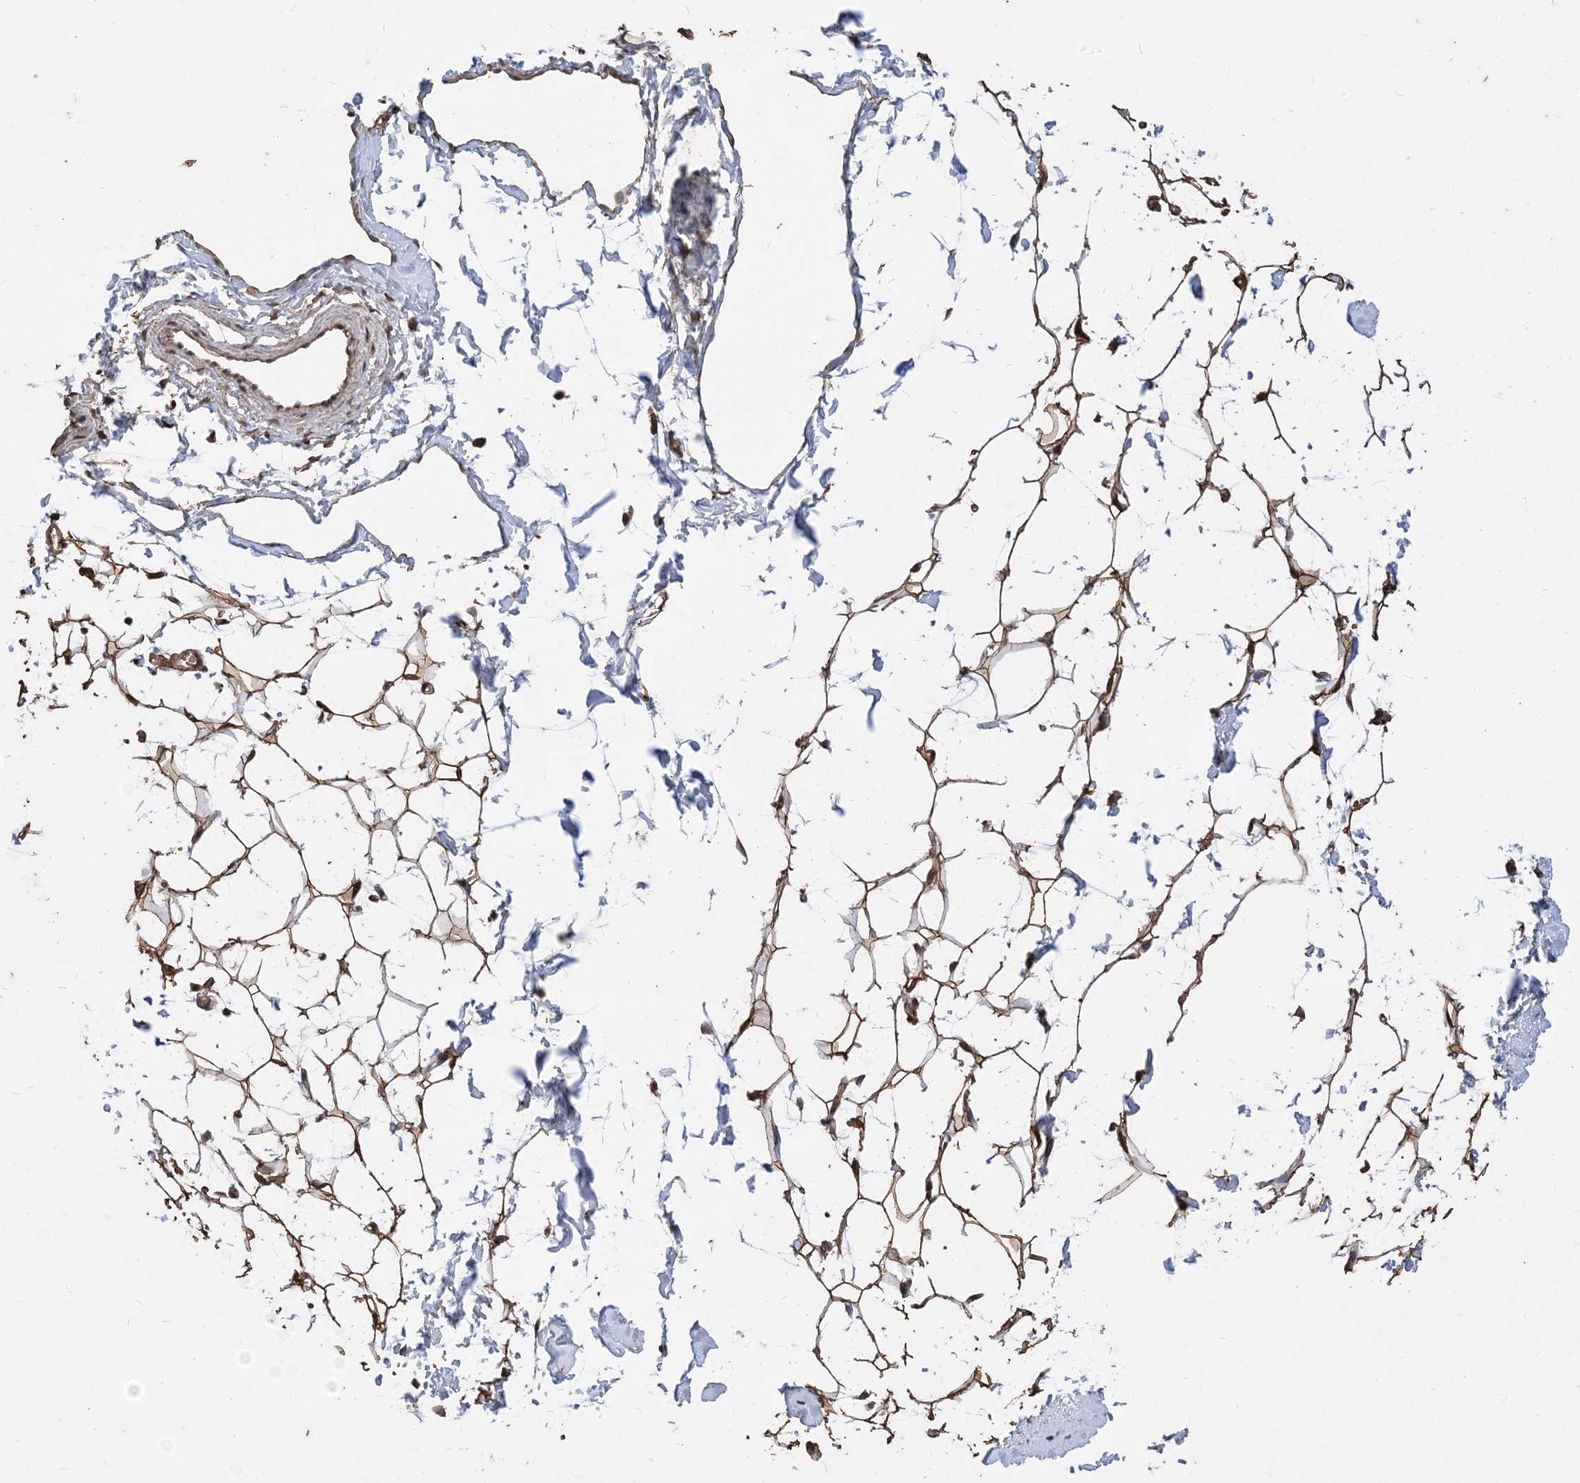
{"staining": {"intensity": "strong", "quantity": ">75%", "location": "cytoplasmic/membranous"}, "tissue": "adipose tissue", "cell_type": "Adipocytes", "image_type": "normal", "snomed": [{"axis": "morphology", "description": "Normal tissue, NOS"}, {"axis": "topography", "description": "Breast"}], "caption": "DAB immunohistochemical staining of unremarkable adipose tissue reveals strong cytoplasmic/membranous protein staining in approximately >75% of adipocytes.", "gene": "ZKSCAN5", "patient": {"sex": "female", "age": 23}}